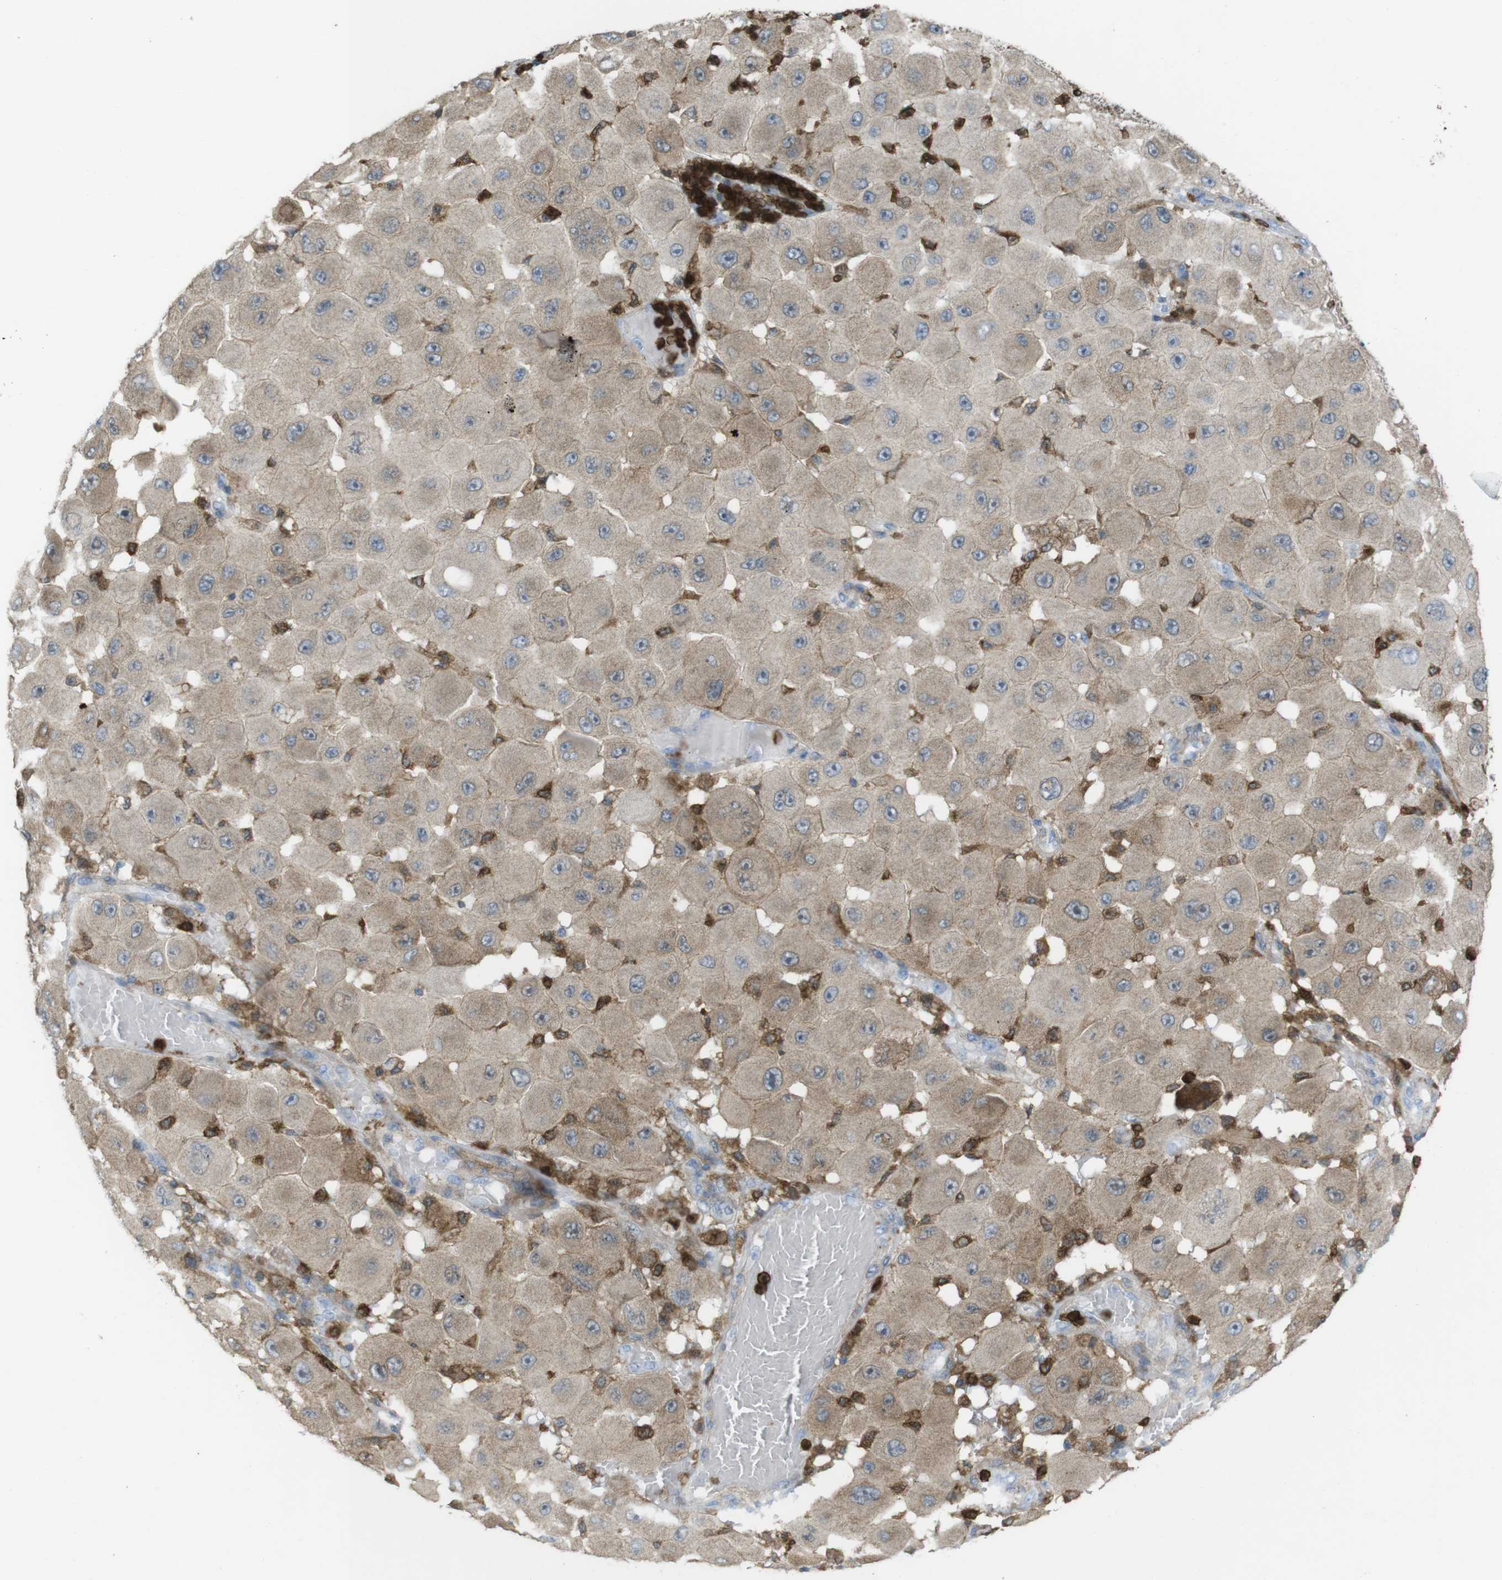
{"staining": {"intensity": "moderate", "quantity": ">75%", "location": "cytoplasmic/membranous"}, "tissue": "melanoma", "cell_type": "Tumor cells", "image_type": "cancer", "snomed": [{"axis": "morphology", "description": "Malignant melanoma, NOS"}, {"axis": "topography", "description": "Skin"}], "caption": "There is medium levels of moderate cytoplasmic/membranous positivity in tumor cells of malignant melanoma, as demonstrated by immunohistochemical staining (brown color).", "gene": "PRKCD", "patient": {"sex": "female", "age": 81}}